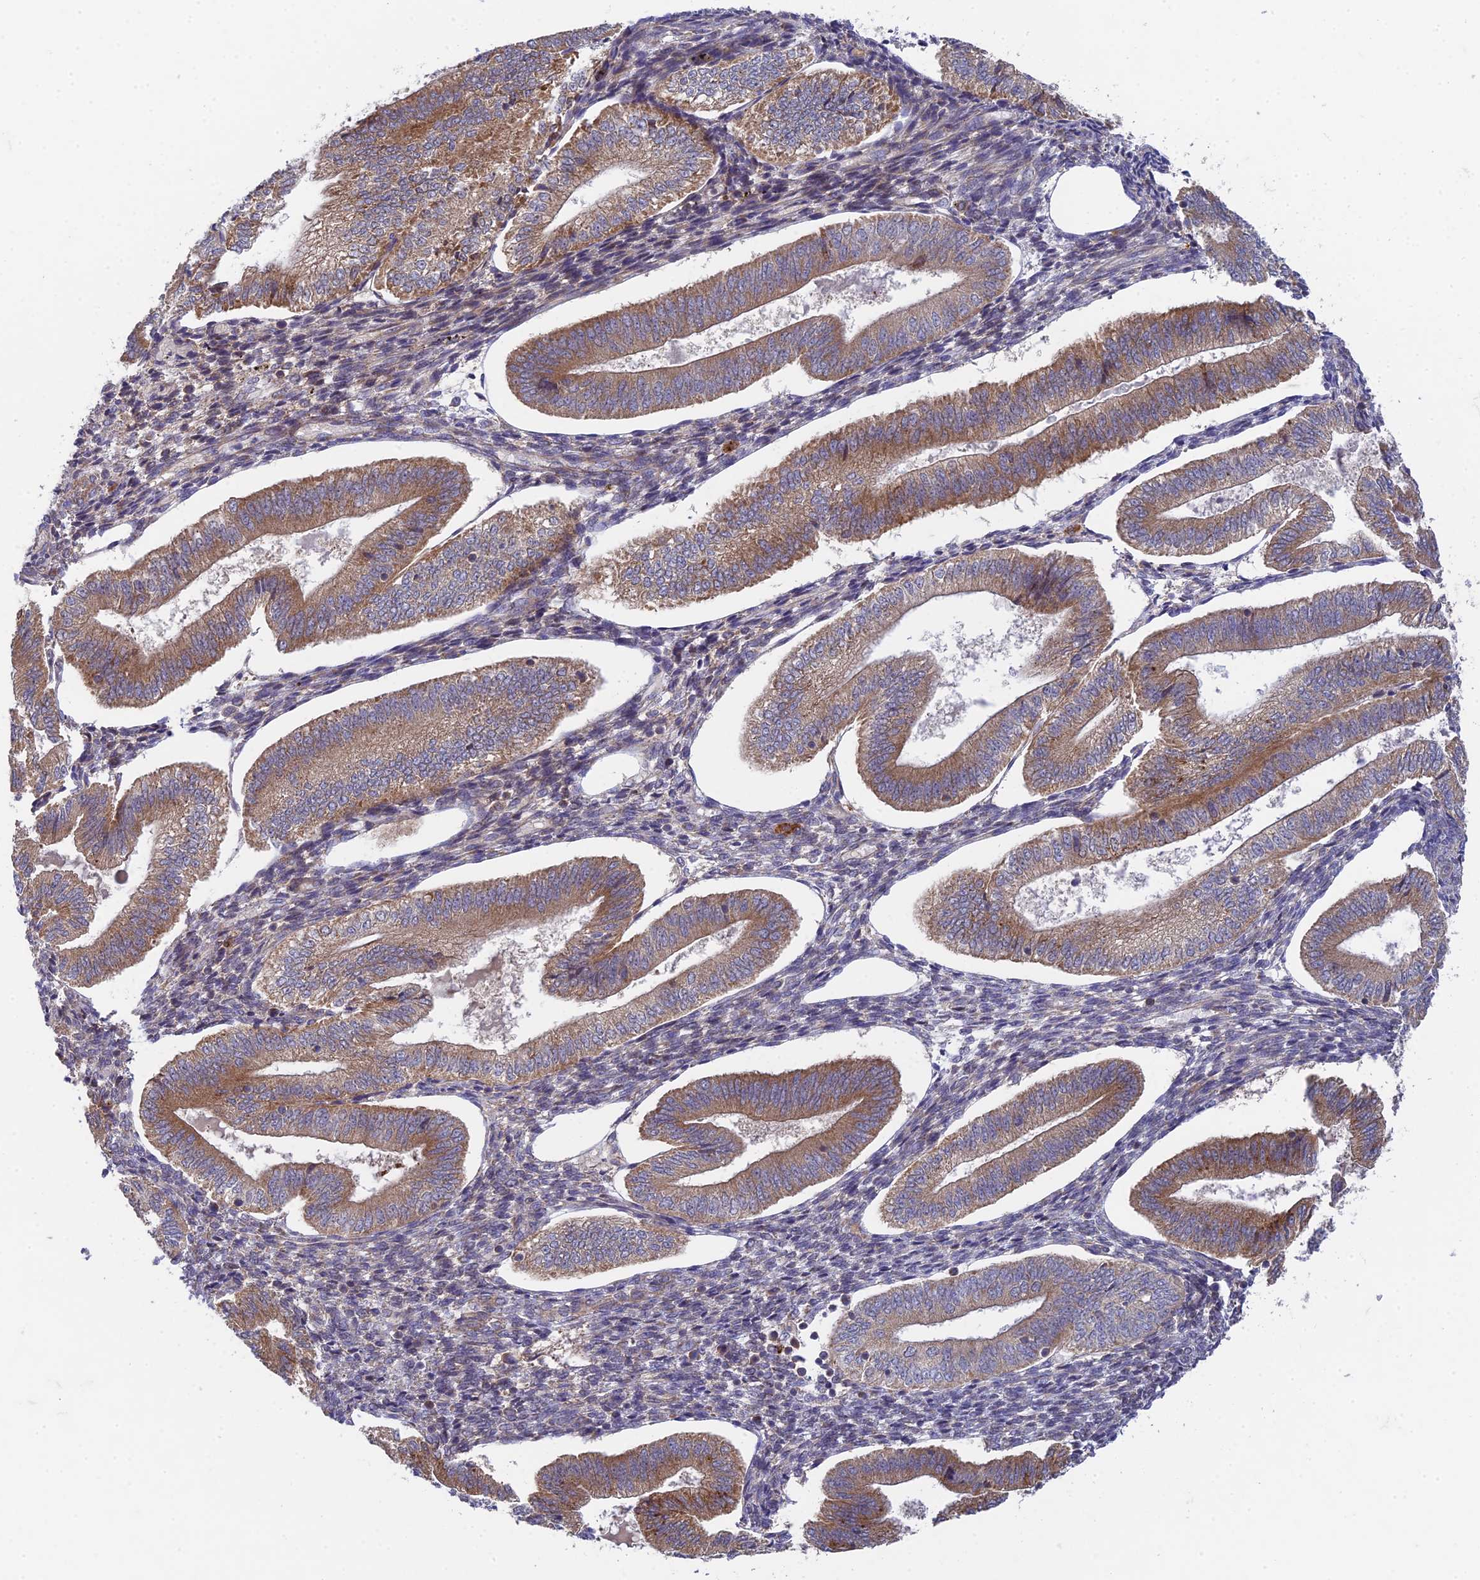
{"staining": {"intensity": "weak", "quantity": ">75%", "location": "cytoplasmic/membranous"}, "tissue": "endometrium", "cell_type": "Cells in endometrial stroma", "image_type": "normal", "snomed": [{"axis": "morphology", "description": "Normal tissue, NOS"}, {"axis": "topography", "description": "Endometrium"}], "caption": "Immunohistochemistry staining of normal endometrium, which demonstrates low levels of weak cytoplasmic/membranous positivity in approximately >75% of cells in endometrial stroma indicating weak cytoplasmic/membranous protein positivity. The staining was performed using DAB (3,3'-diaminobenzidine) (brown) for protein detection and nuclei were counterstained in hematoxylin (blue).", "gene": "INCA1", "patient": {"sex": "female", "age": 34}}